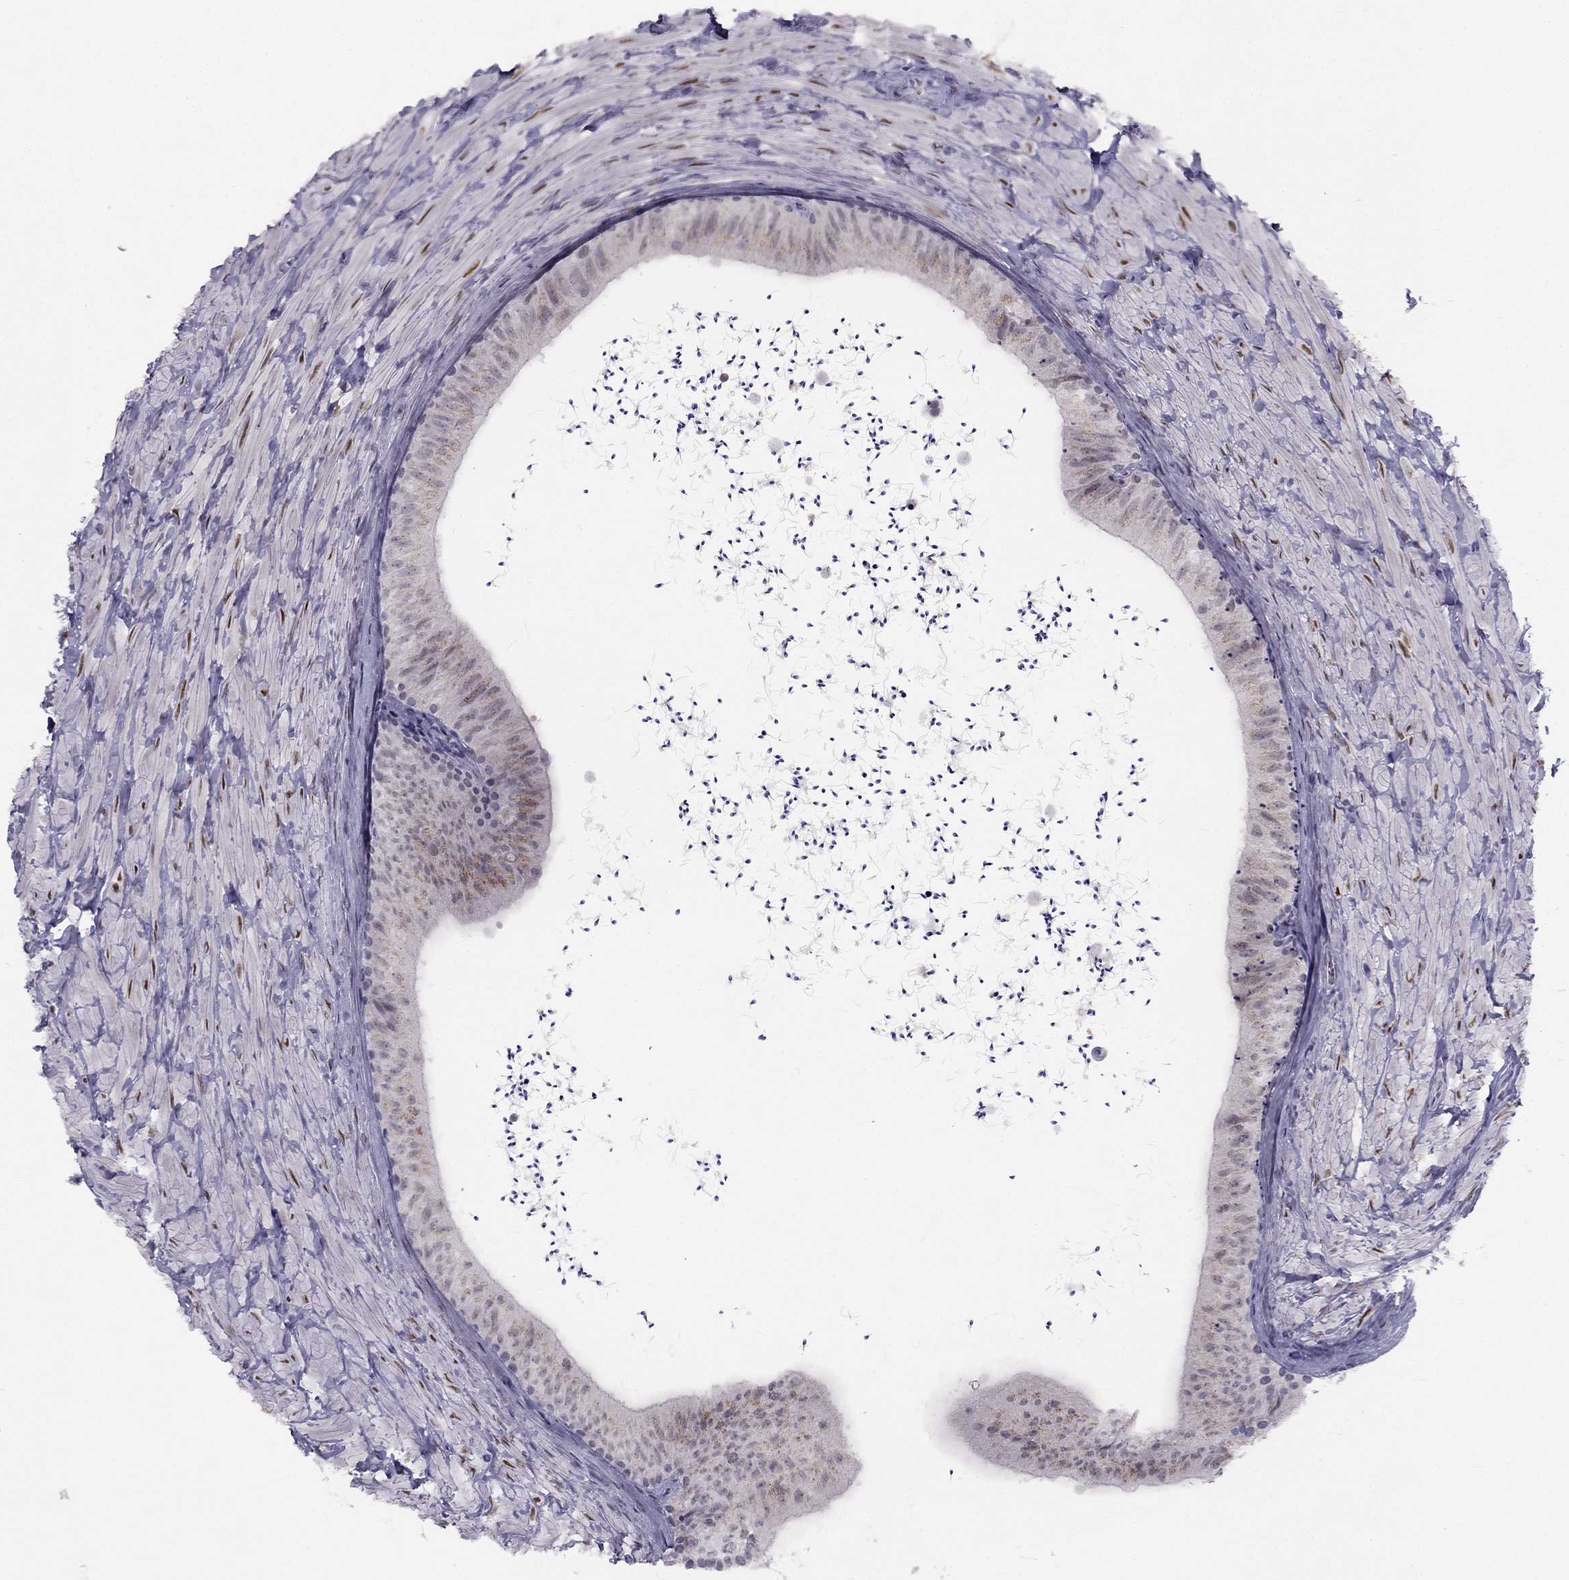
{"staining": {"intensity": "weak", "quantity": "25%-75%", "location": "cytoplasmic/membranous"}, "tissue": "epididymis", "cell_type": "Glandular cells", "image_type": "normal", "snomed": [{"axis": "morphology", "description": "Normal tissue, NOS"}, {"axis": "topography", "description": "Epididymis"}], "caption": "DAB (3,3'-diaminobenzidine) immunohistochemical staining of unremarkable human epididymis shows weak cytoplasmic/membranous protein staining in about 25%-75% of glandular cells.", "gene": "TRPS1", "patient": {"sex": "male", "age": 32}}